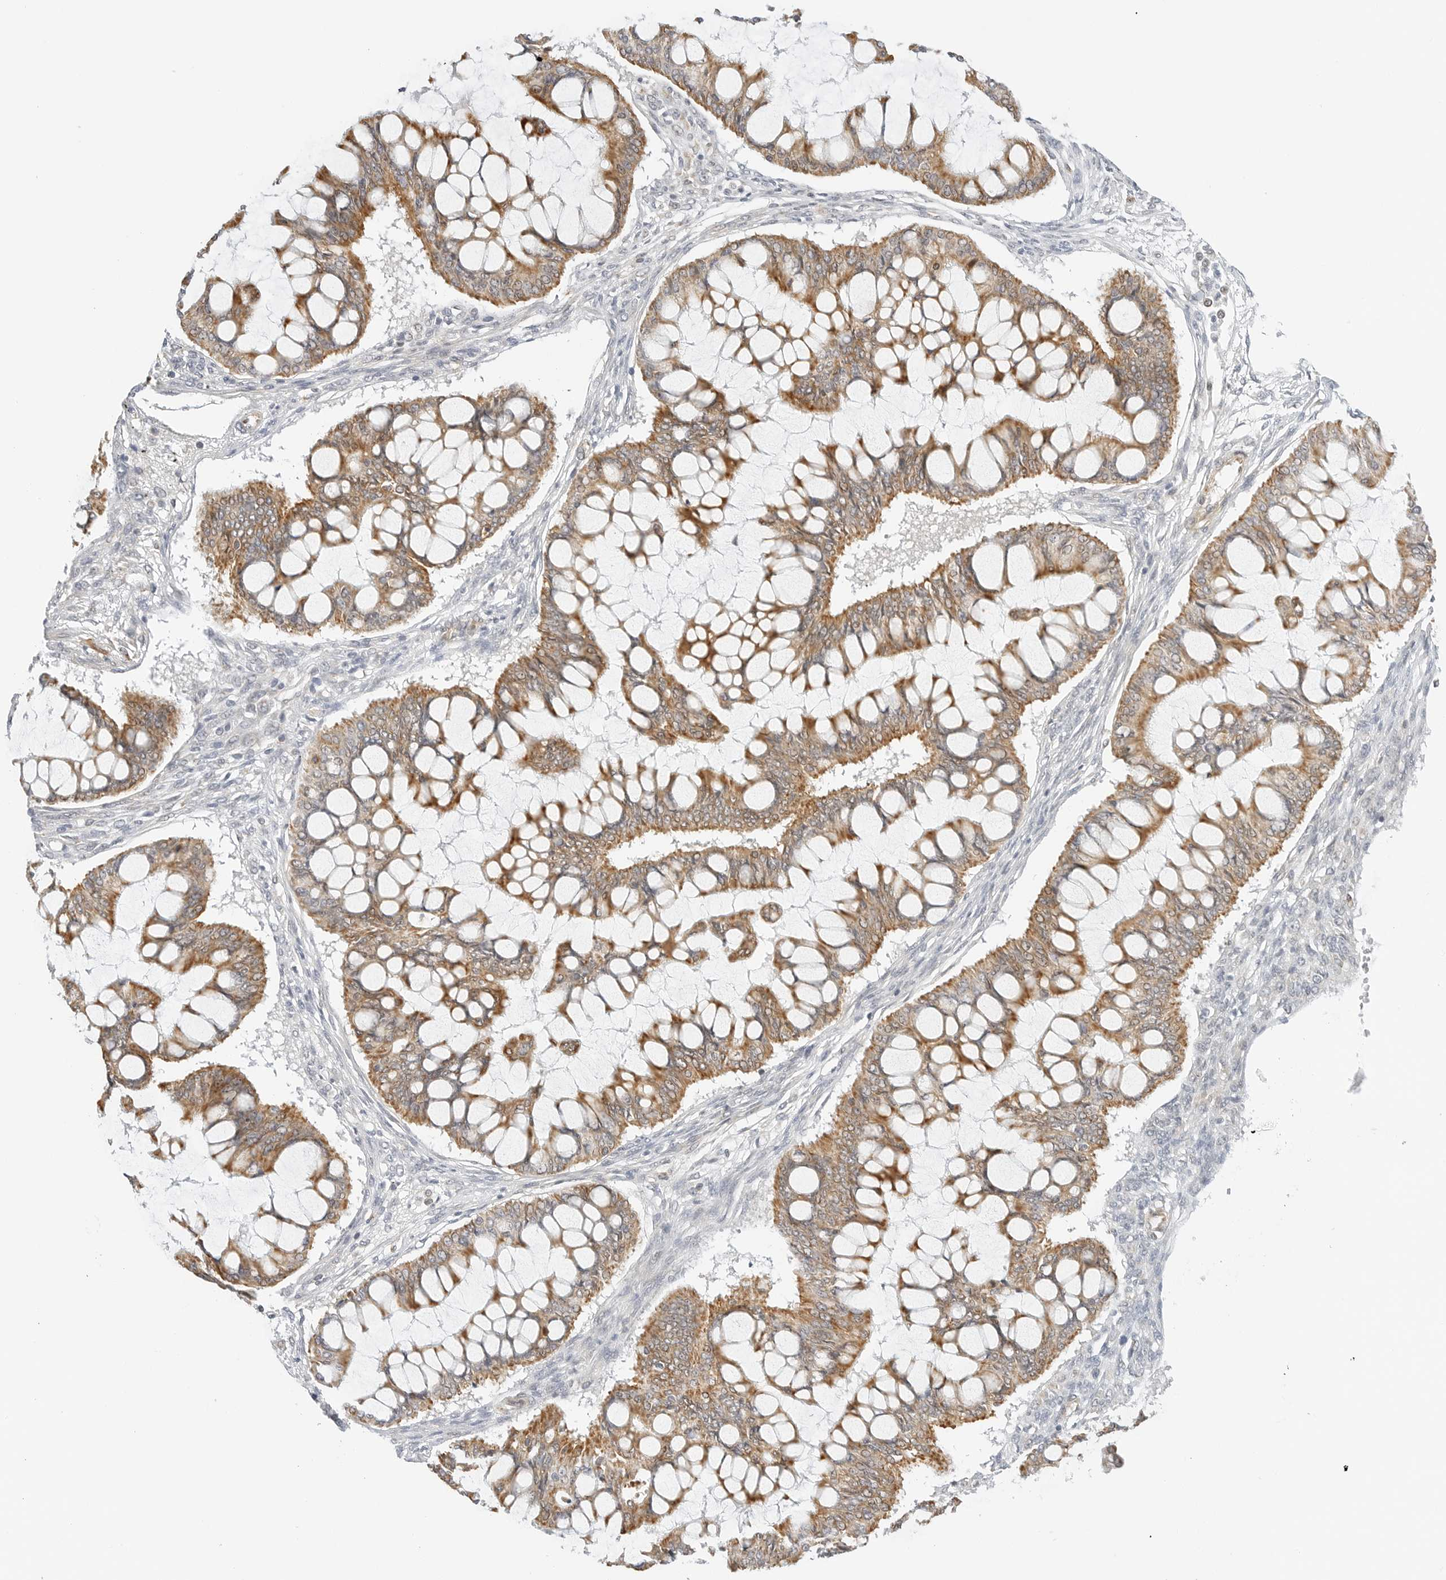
{"staining": {"intensity": "moderate", "quantity": ">75%", "location": "cytoplasmic/membranous"}, "tissue": "ovarian cancer", "cell_type": "Tumor cells", "image_type": "cancer", "snomed": [{"axis": "morphology", "description": "Cystadenocarcinoma, mucinous, NOS"}, {"axis": "topography", "description": "Ovary"}], "caption": "Ovarian mucinous cystadenocarcinoma stained with immunohistochemistry (IHC) reveals moderate cytoplasmic/membranous expression in about >75% of tumor cells.", "gene": "GORAB", "patient": {"sex": "female", "age": 73}}